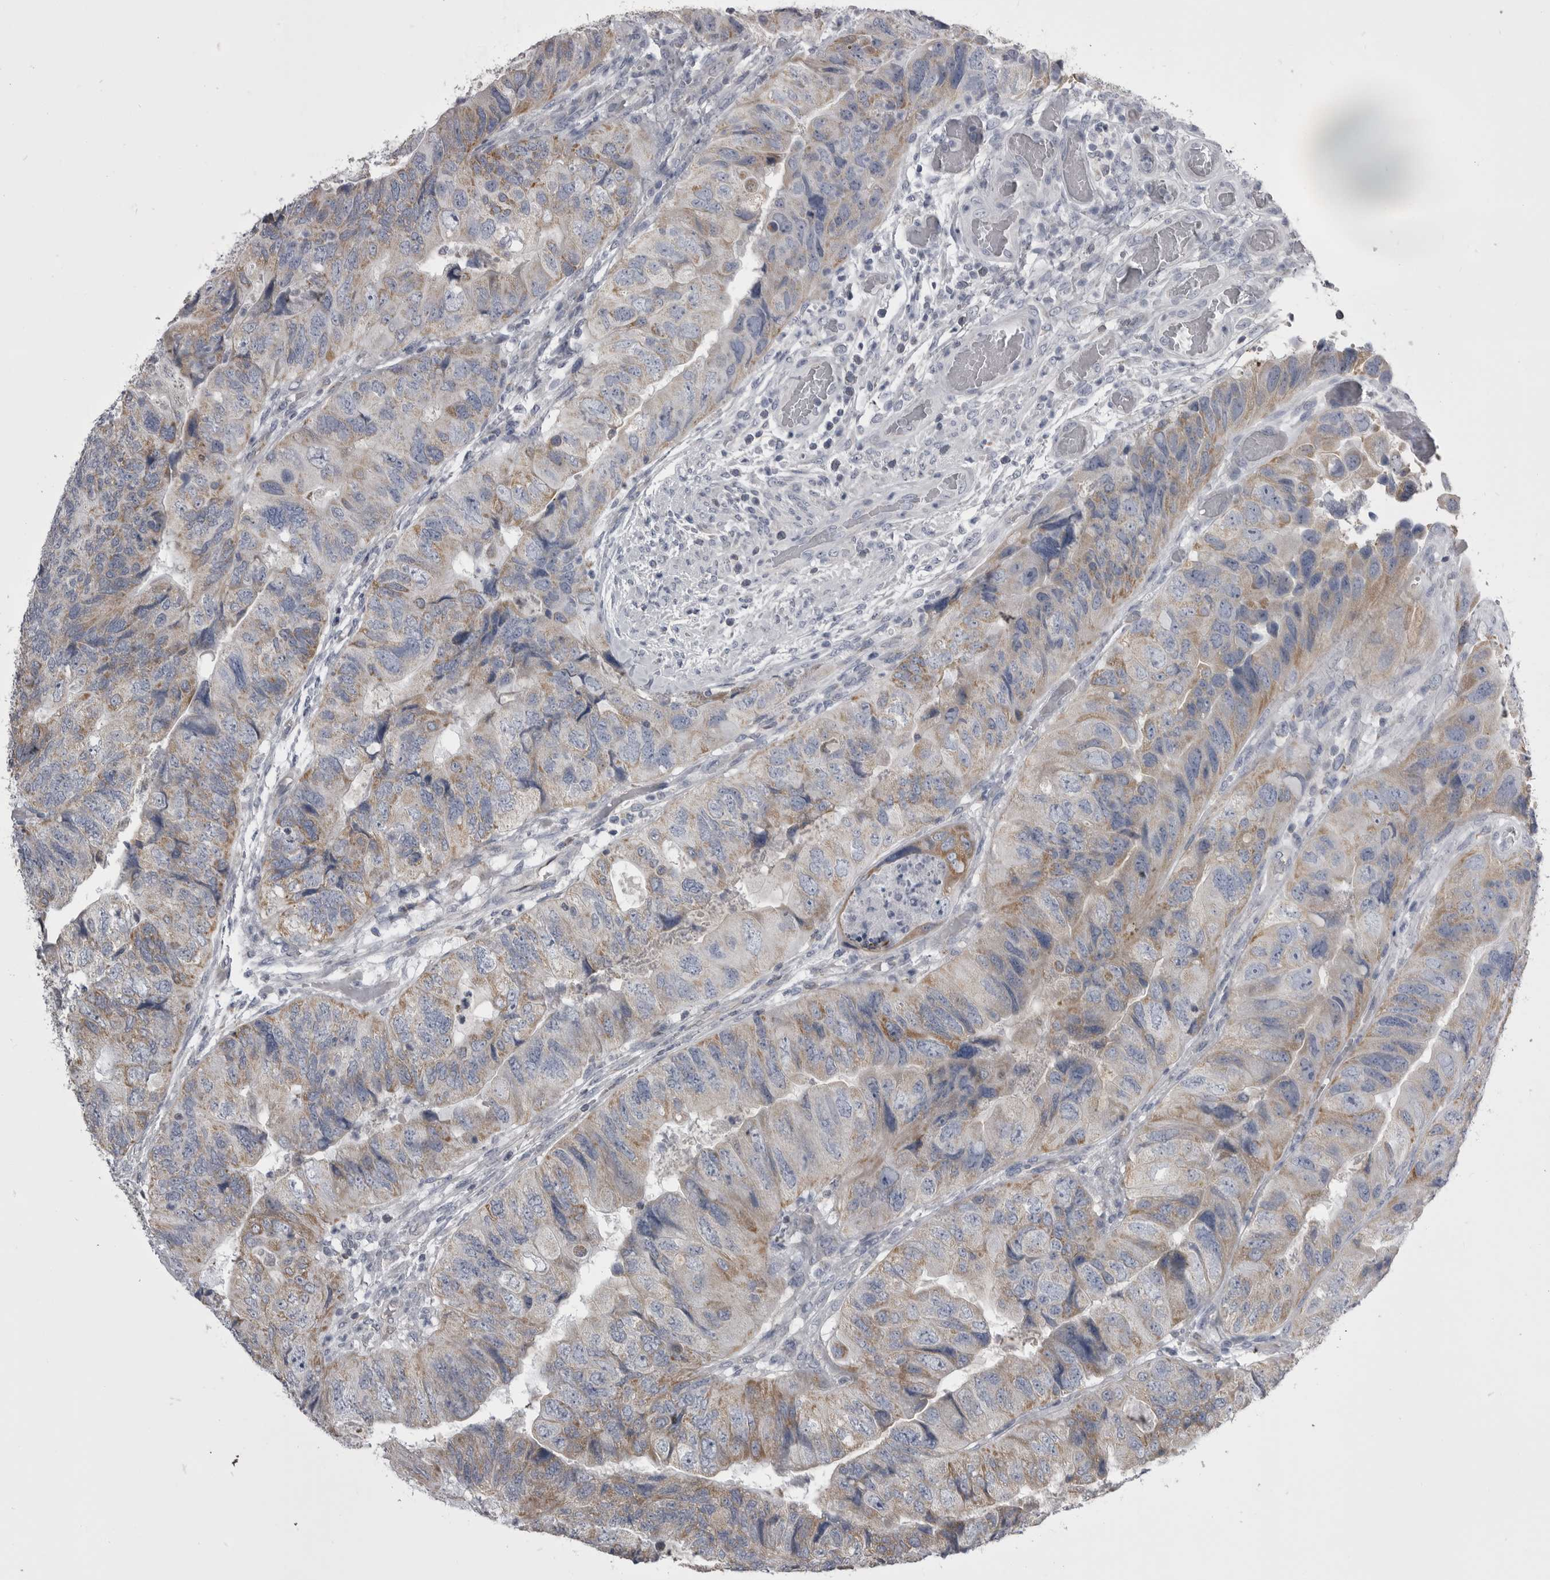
{"staining": {"intensity": "moderate", "quantity": "25%-75%", "location": "cytoplasmic/membranous"}, "tissue": "colorectal cancer", "cell_type": "Tumor cells", "image_type": "cancer", "snomed": [{"axis": "morphology", "description": "Adenocarcinoma, NOS"}, {"axis": "topography", "description": "Rectum"}], "caption": "This is an image of IHC staining of colorectal adenocarcinoma, which shows moderate positivity in the cytoplasmic/membranous of tumor cells.", "gene": "OPLAH", "patient": {"sex": "male", "age": 63}}